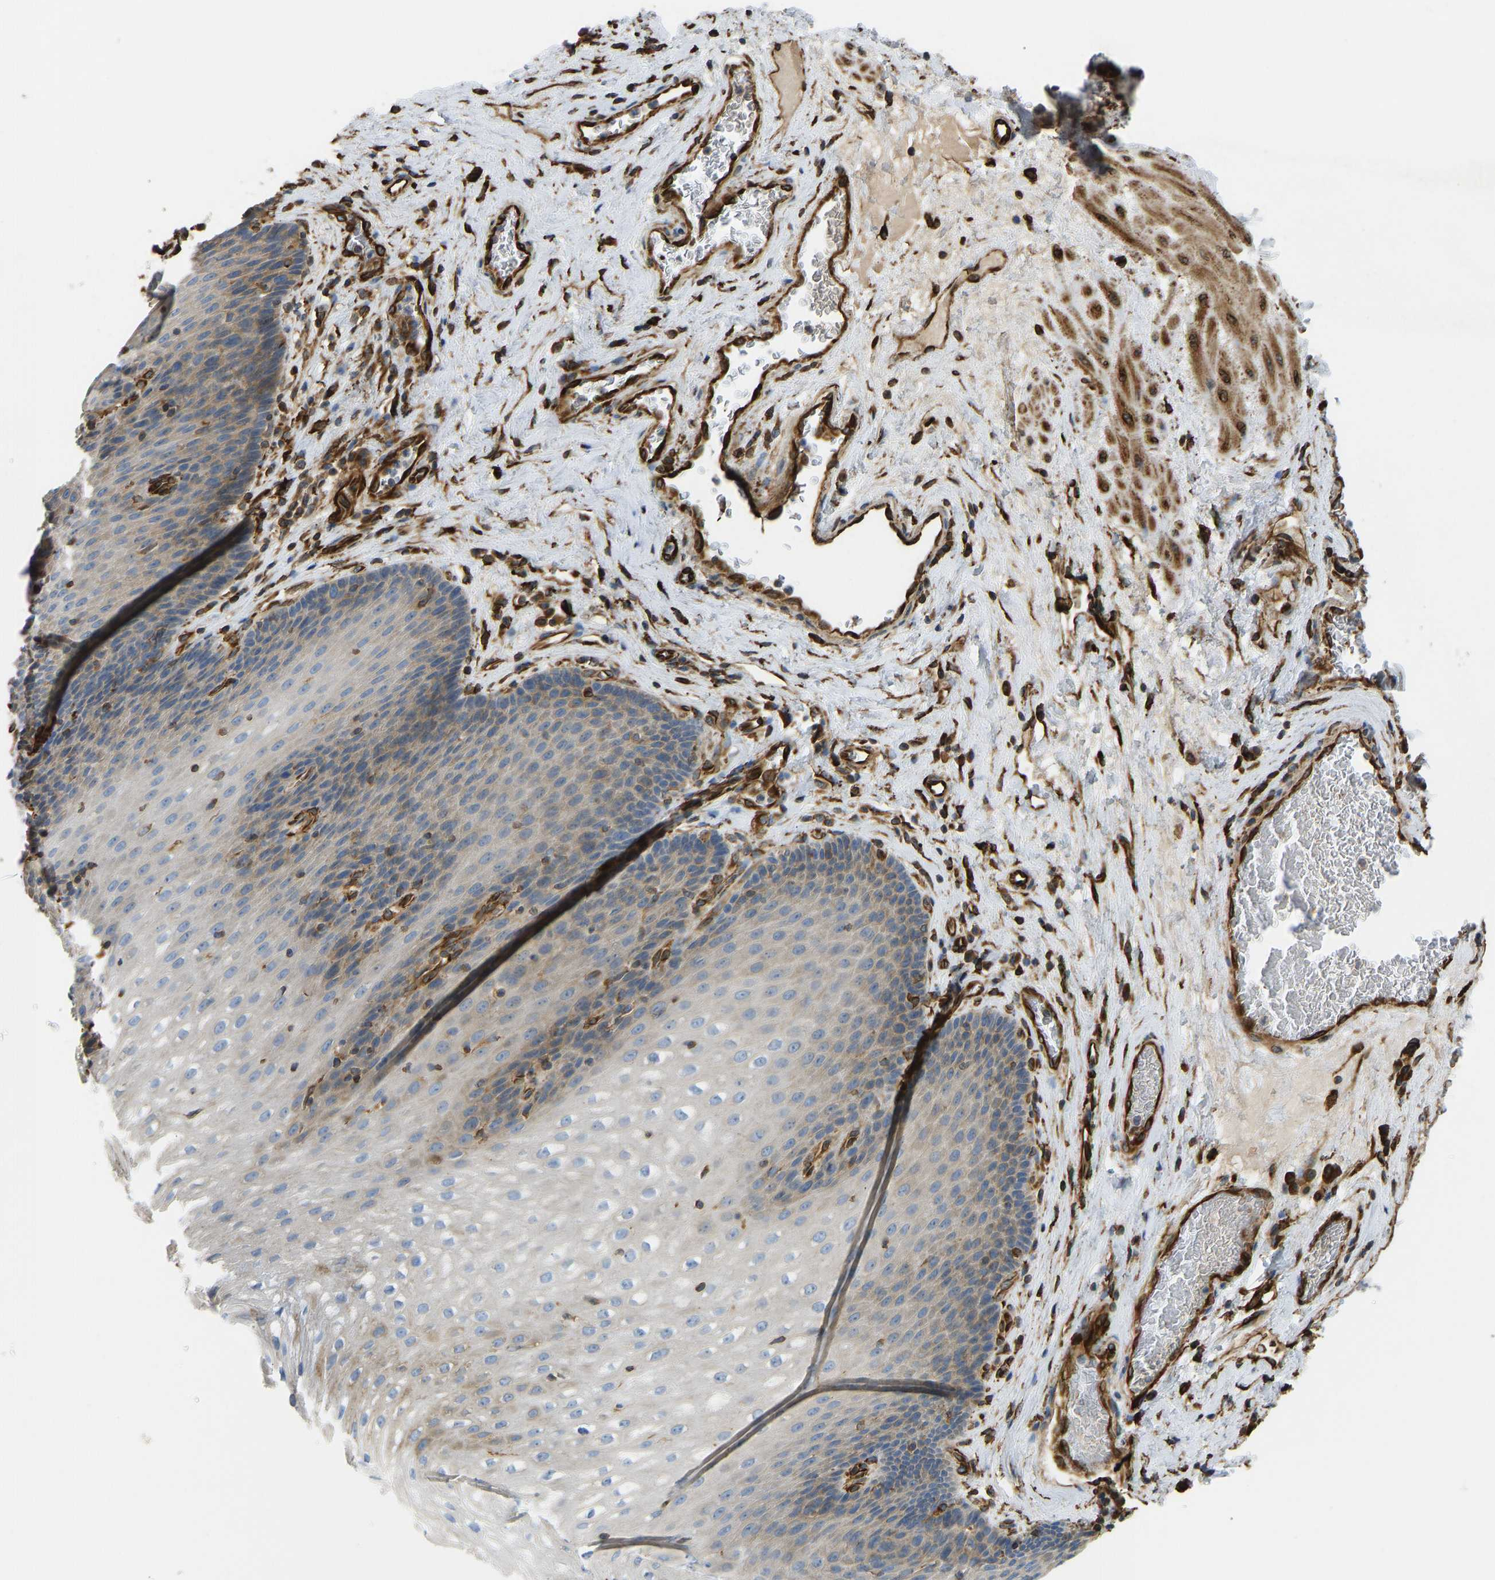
{"staining": {"intensity": "moderate", "quantity": ">75%", "location": "cytoplasmic/membranous"}, "tissue": "esophagus", "cell_type": "Squamous epithelial cells", "image_type": "normal", "snomed": [{"axis": "morphology", "description": "Normal tissue, NOS"}, {"axis": "topography", "description": "Esophagus"}], "caption": "Moderate cytoplasmic/membranous positivity for a protein is appreciated in about >75% of squamous epithelial cells of normal esophagus using IHC.", "gene": "BEX3", "patient": {"sex": "male", "age": 48}}